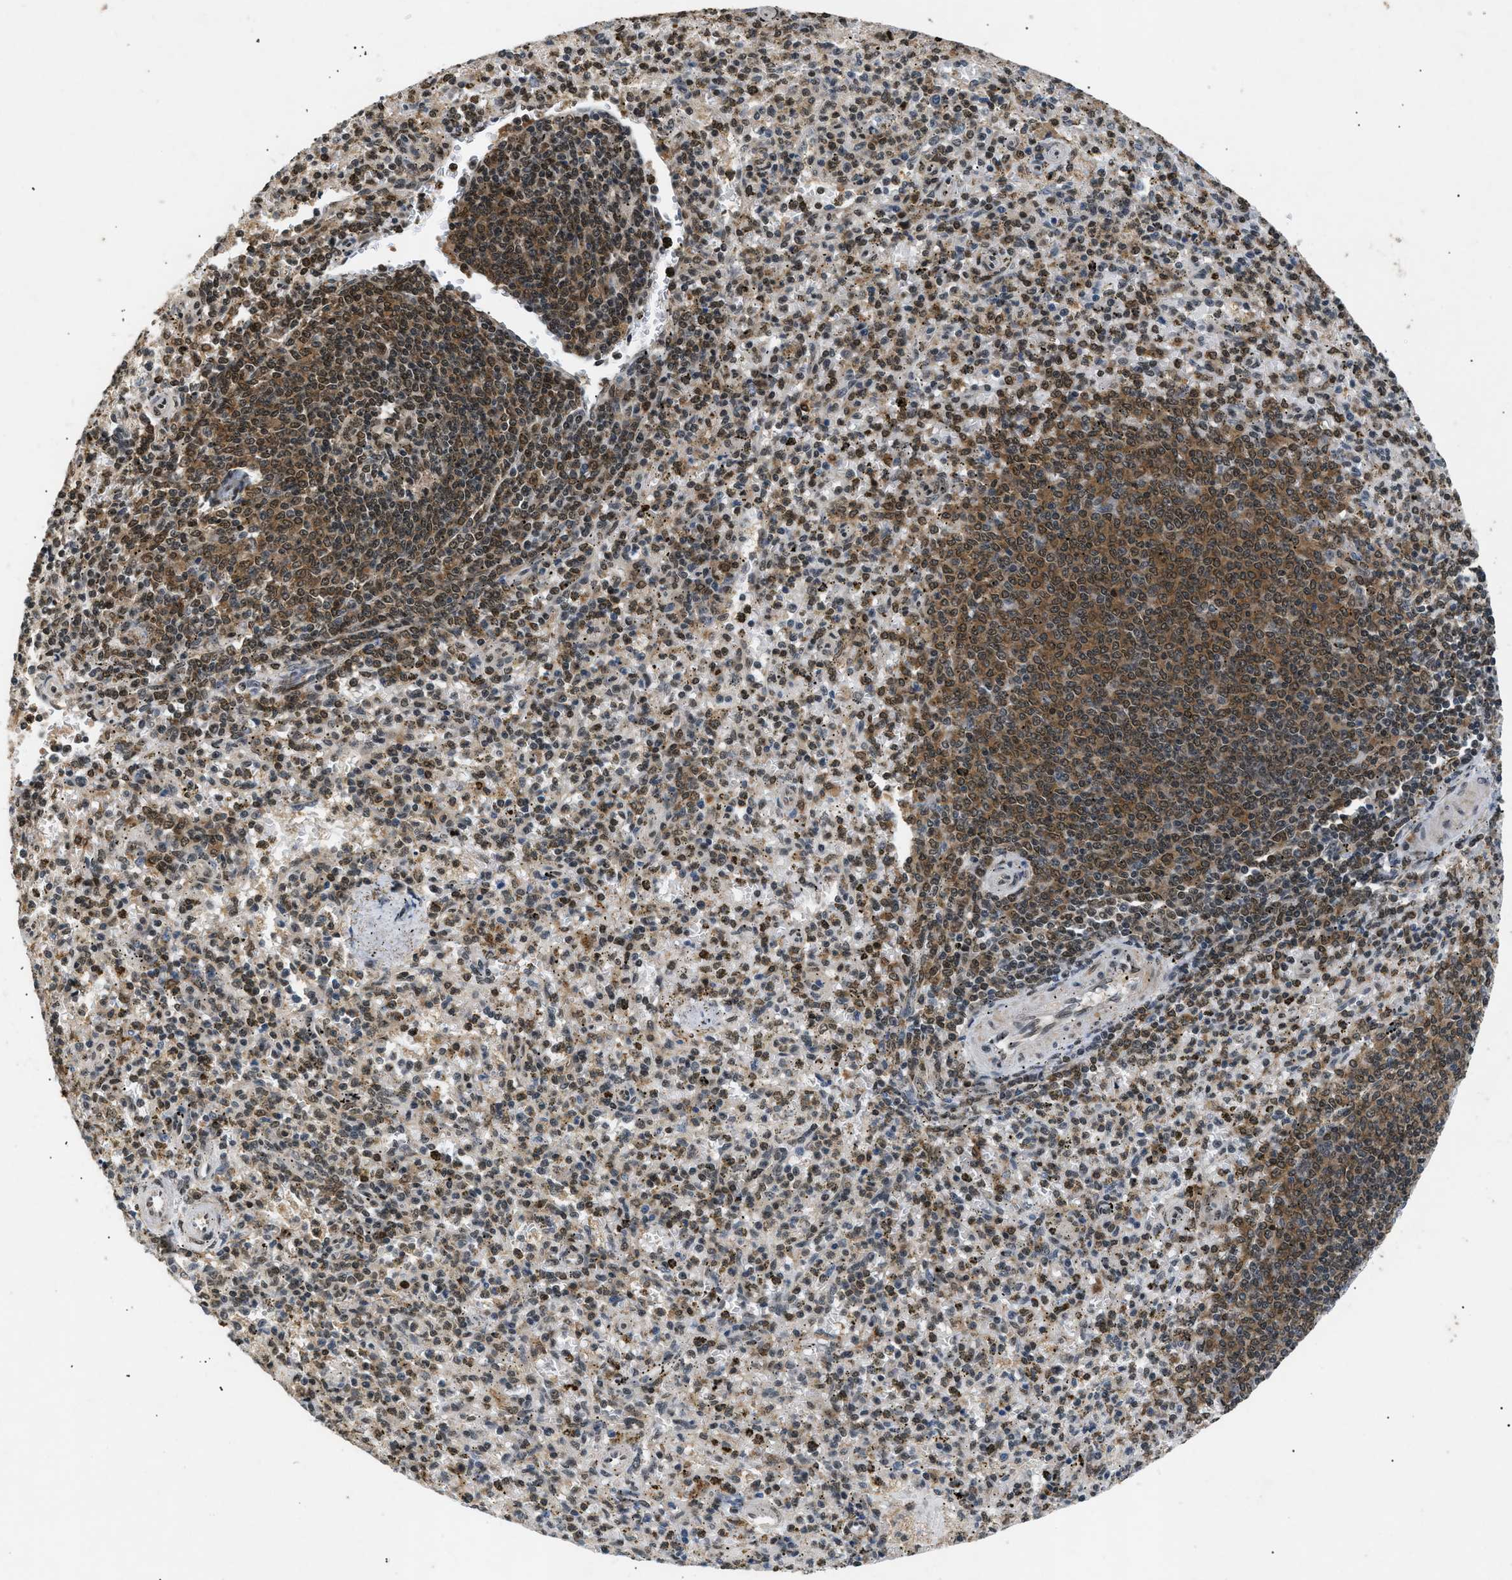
{"staining": {"intensity": "moderate", "quantity": "25%-75%", "location": "cytoplasmic/membranous,nuclear"}, "tissue": "spleen", "cell_type": "Cells in red pulp", "image_type": "normal", "snomed": [{"axis": "morphology", "description": "Normal tissue, NOS"}, {"axis": "topography", "description": "Spleen"}], "caption": "Immunohistochemistry (DAB) staining of normal spleen reveals moderate cytoplasmic/membranous,nuclear protein expression in about 25%-75% of cells in red pulp. (DAB (3,3'-diaminobenzidine) = brown stain, brightfield microscopy at high magnification).", "gene": "RBM5", "patient": {"sex": "male", "age": 72}}